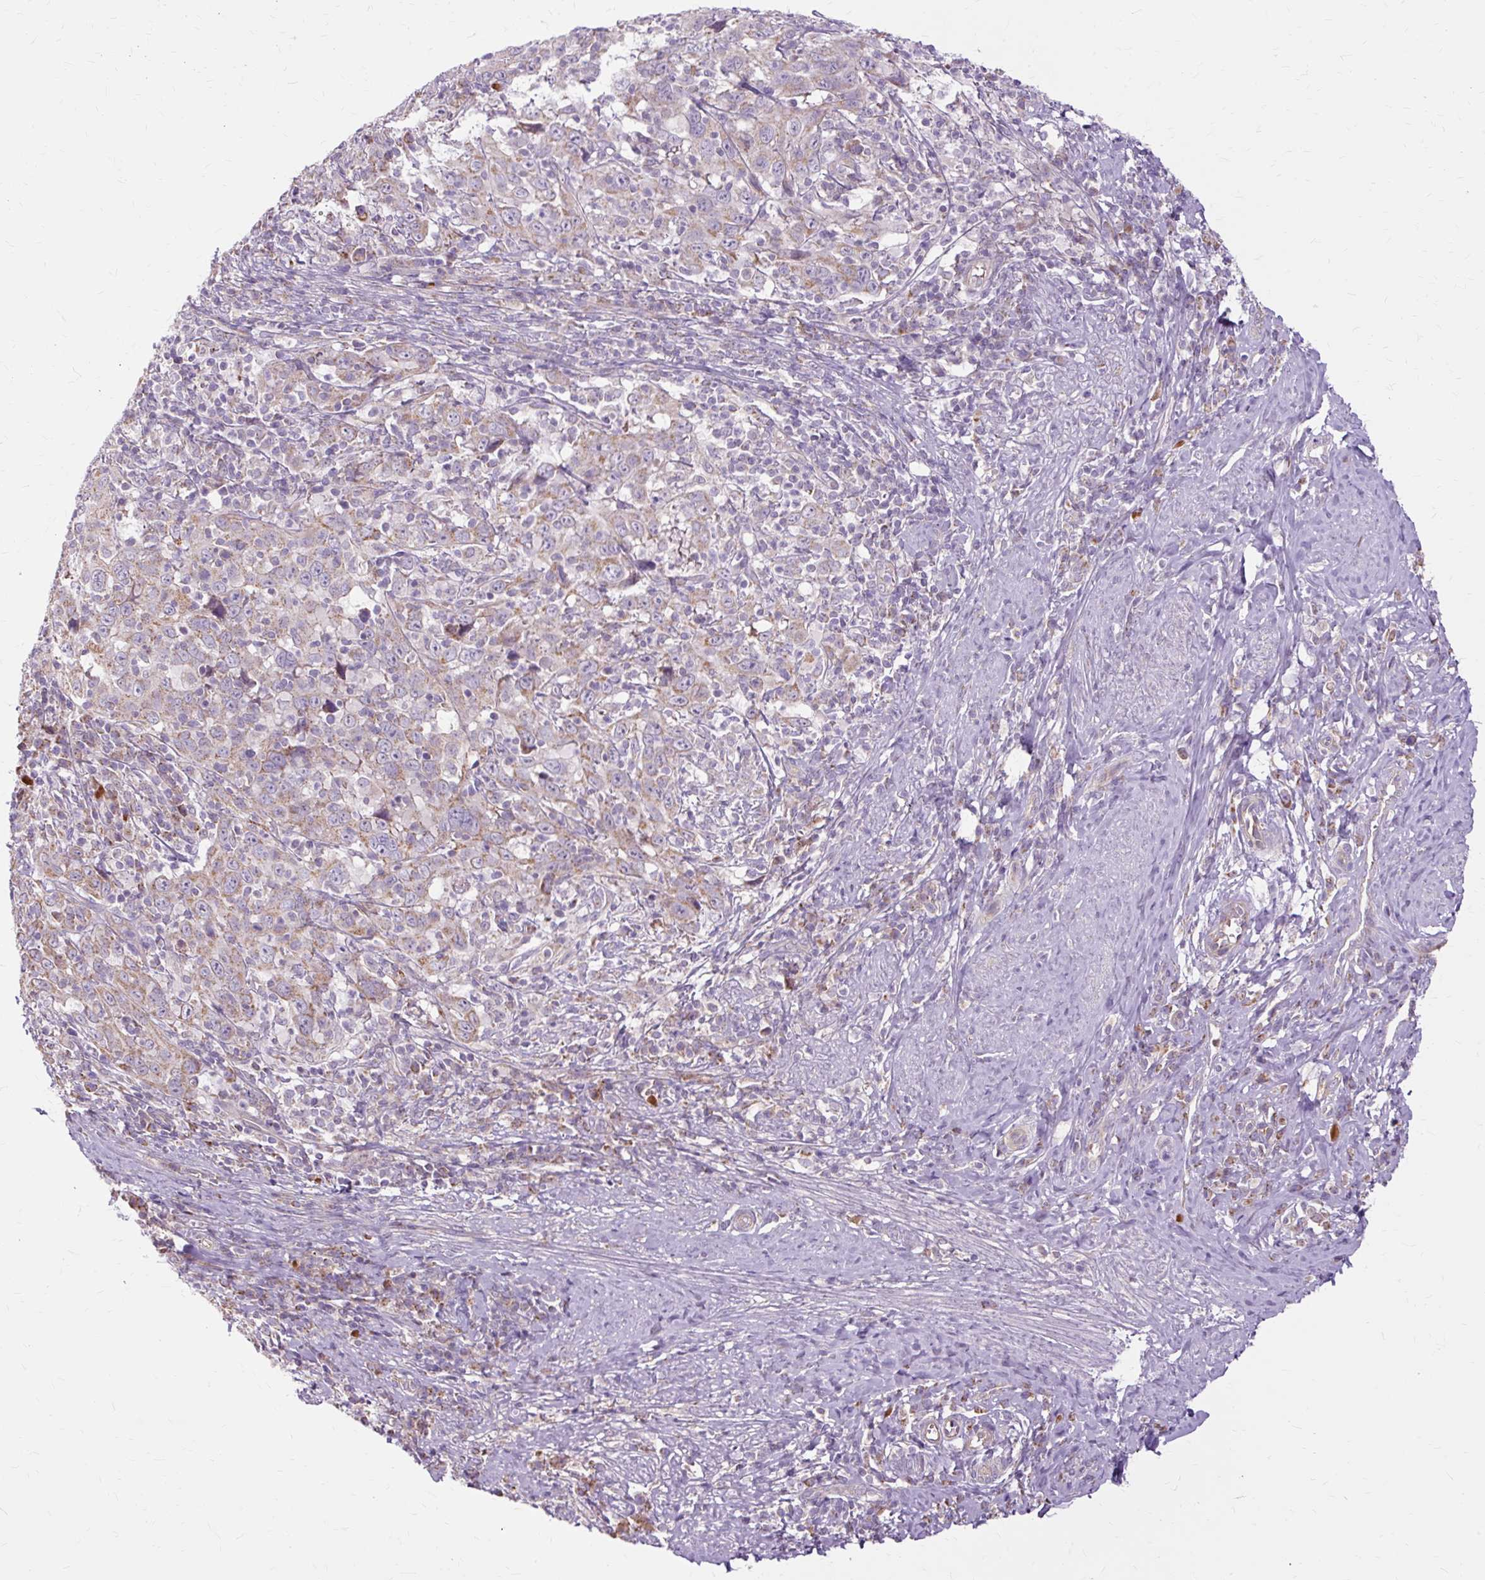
{"staining": {"intensity": "weak", "quantity": "25%-75%", "location": "cytoplasmic/membranous"}, "tissue": "cervical cancer", "cell_type": "Tumor cells", "image_type": "cancer", "snomed": [{"axis": "morphology", "description": "Squamous cell carcinoma, NOS"}, {"axis": "topography", "description": "Cervix"}], "caption": "The image demonstrates immunohistochemical staining of squamous cell carcinoma (cervical). There is weak cytoplasmic/membranous staining is appreciated in approximately 25%-75% of tumor cells.", "gene": "PDZD2", "patient": {"sex": "female", "age": 46}}